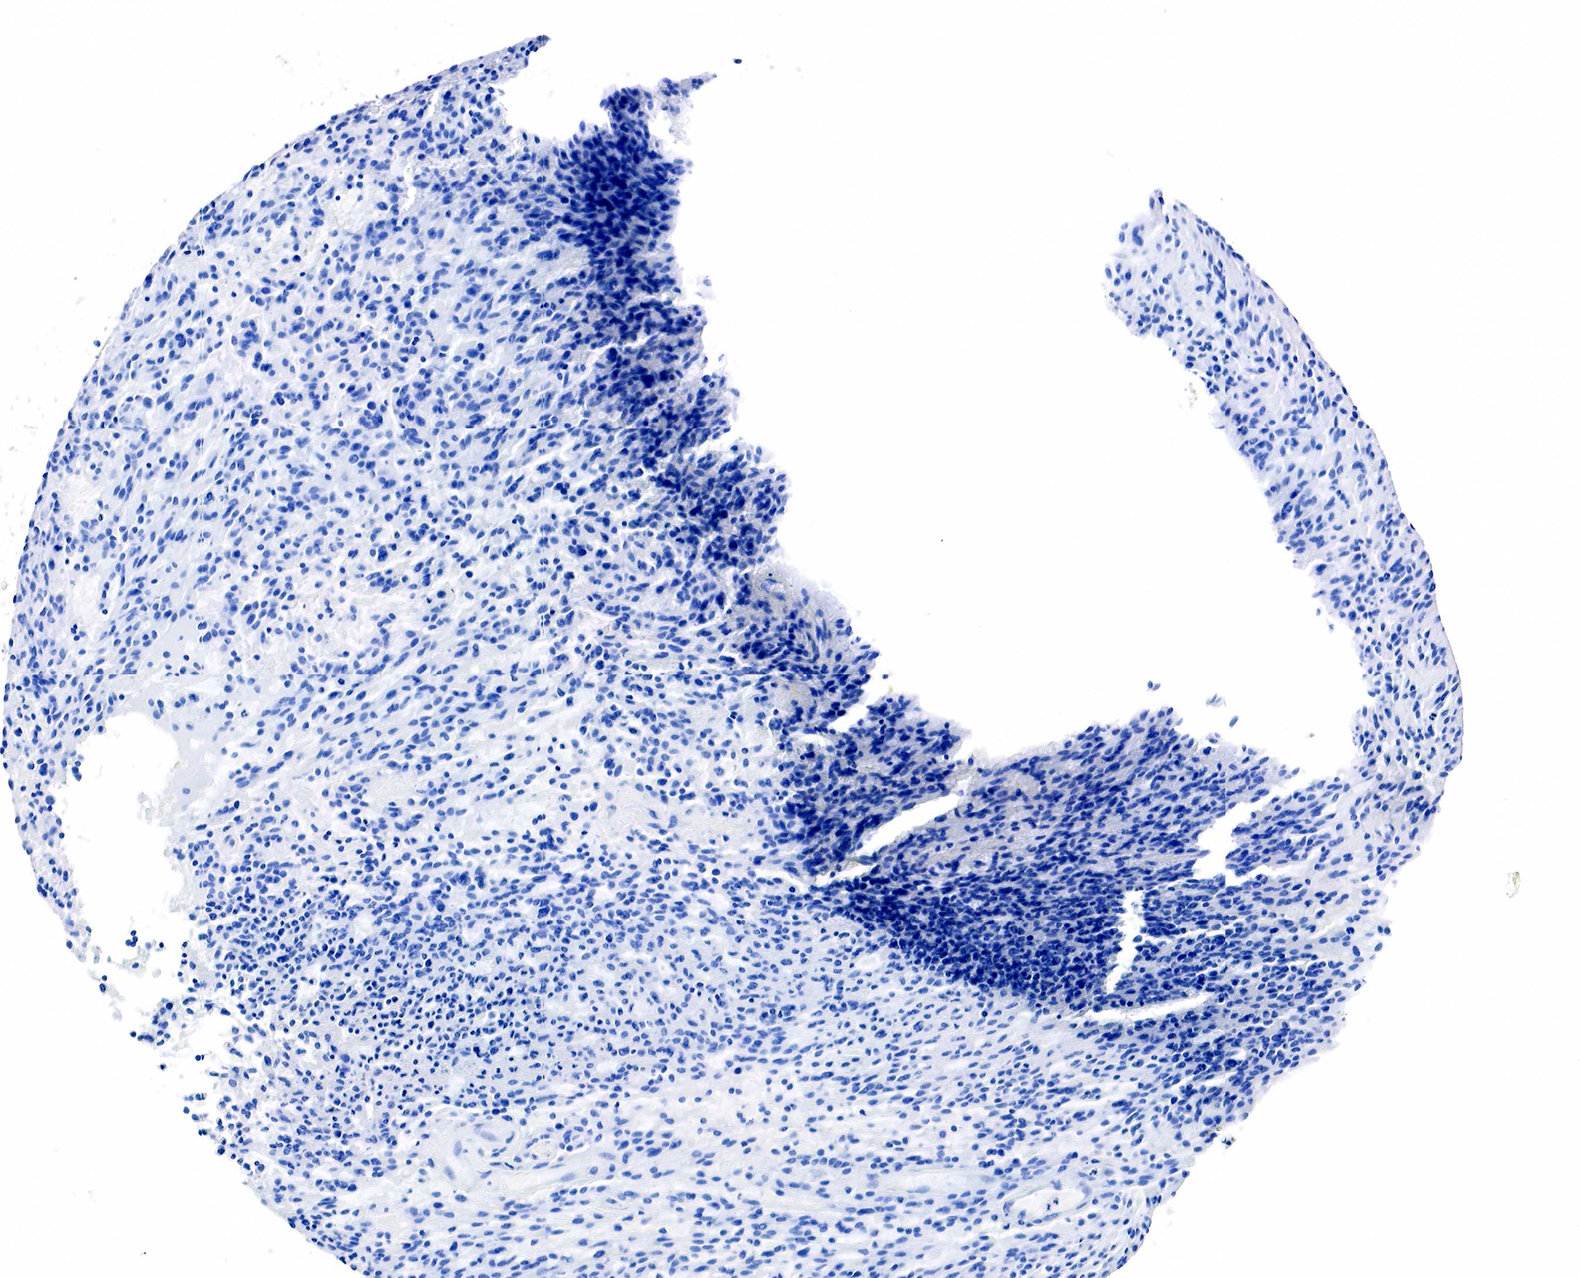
{"staining": {"intensity": "negative", "quantity": "none", "location": "none"}, "tissue": "glioma", "cell_type": "Tumor cells", "image_type": "cancer", "snomed": [{"axis": "morphology", "description": "Glioma, malignant, High grade"}, {"axis": "topography", "description": "Brain"}], "caption": "High magnification brightfield microscopy of glioma stained with DAB (brown) and counterstained with hematoxylin (blue): tumor cells show no significant staining. (Stains: DAB IHC with hematoxylin counter stain, Microscopy: brightfield microscopy at high magnification).", "gene": "ACP3", "patient": {"sex": "female", "age": 13}}